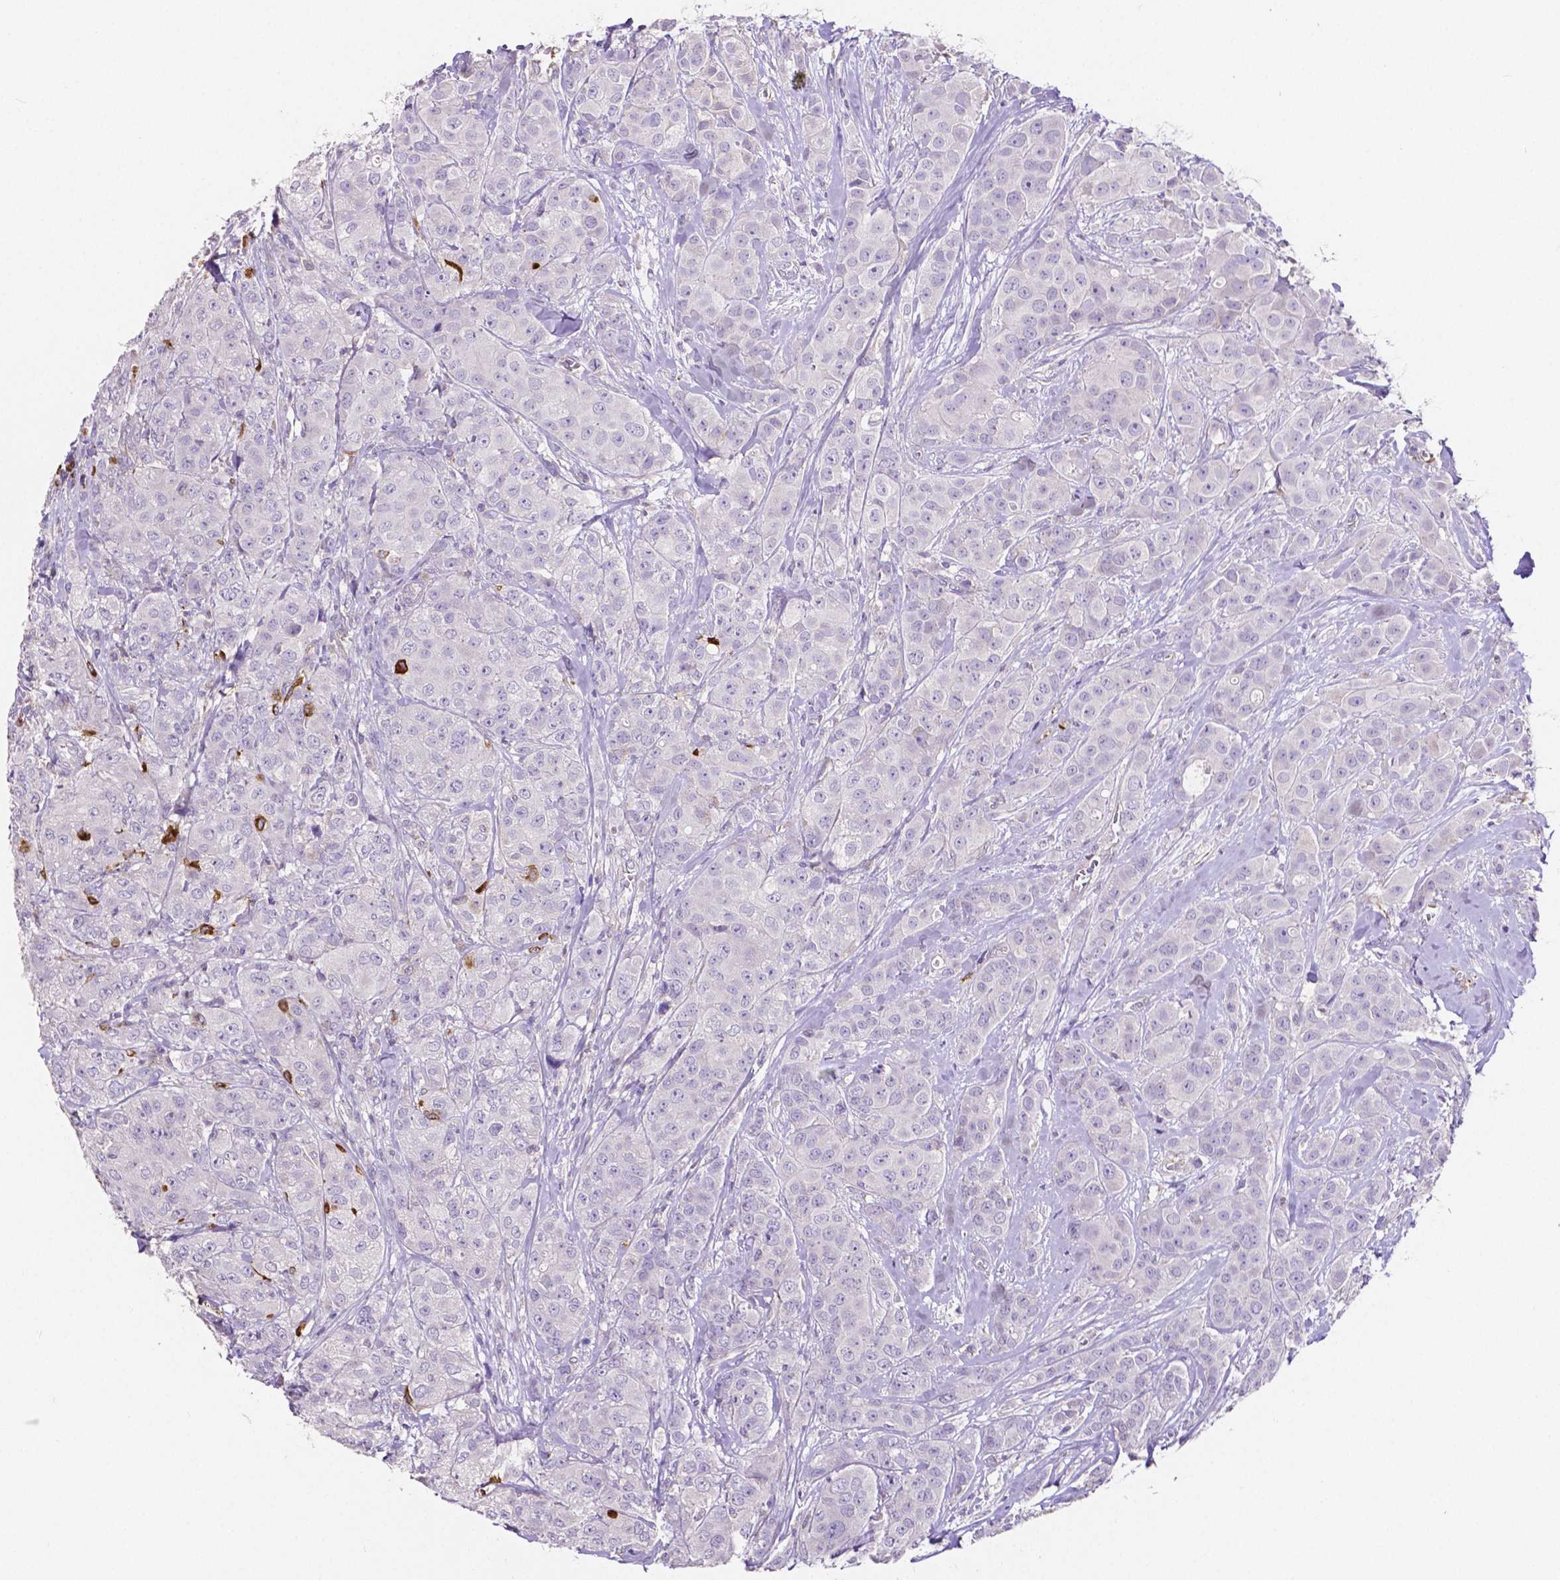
{"staining": {"intensity": "negative", "quantity": "none", "location": "none"}, "tissue": "breast cancer", "cell_type": "Tumor cells", "image_type": "cancer", "snomed": [{"axis": "morphology", "description": "Duct carcinoma"}, {"axis": "topography", "description": "Breast"}], "caption": "Infiltrating ductal carcinoma (breast) was stained to show a protein in brown. There is no significant staining in tumor cells.", "gene": "MMP9", "patient": {"sex": "female", "age": 43}}